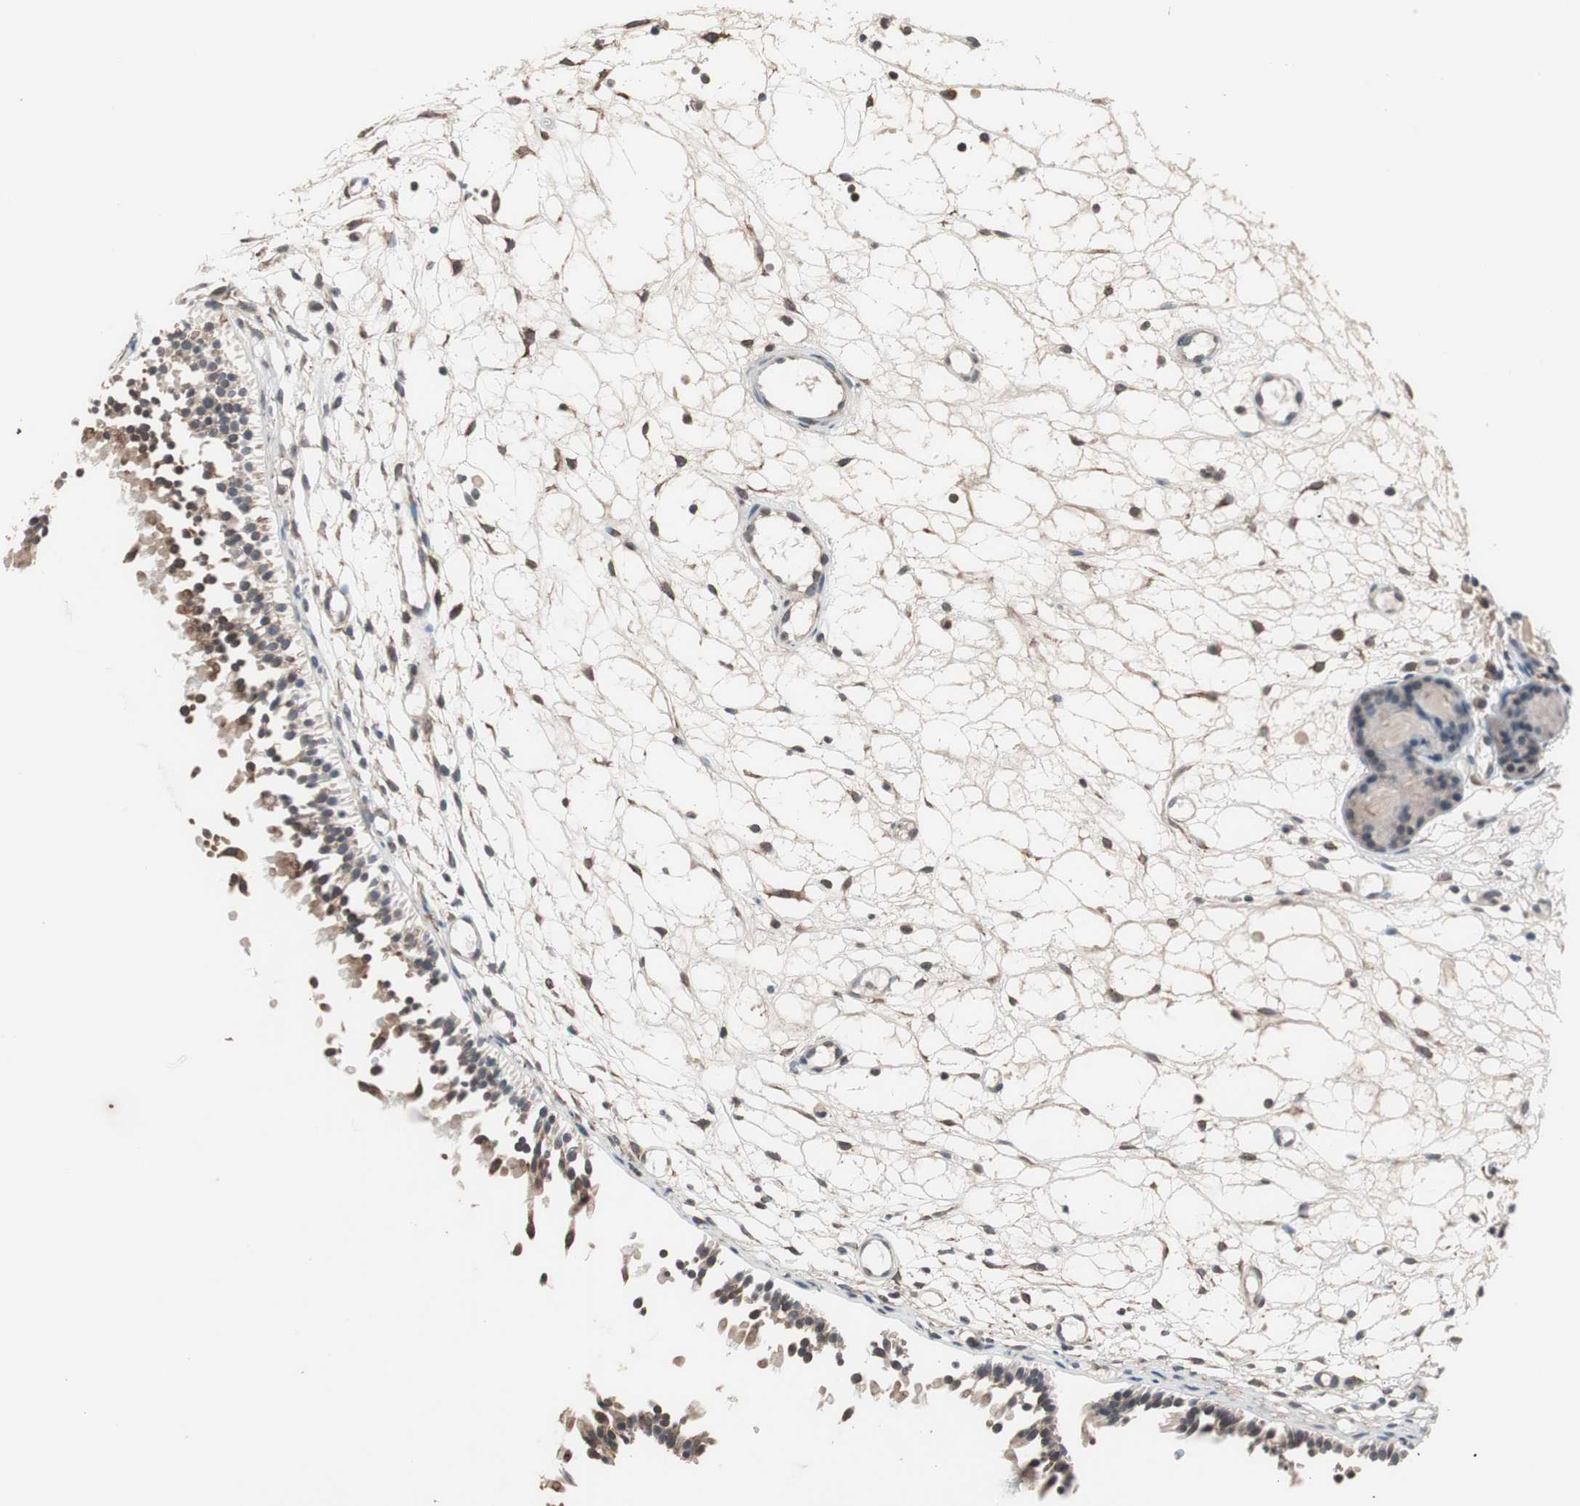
{"staining": {"intensity": "weak", "quantity": "25%-75%", "location": "cytoplasmic/membranous,nuclear"}, "tissue": "nasopharynx", "cell_type": "Respiratory epithelial cells", "image_type": "normal", "snomed": [{"axis": "morphology", "description": "Normal tissue, NOS"}, {"axis": "topography", "description": "Nasopharynx"}], "caption": "The immunohistochemical stain shows weak cytoplasmic/membranous,nuclear positivity in respiratory epithelial cells of benign nasopharynx.", "gene": "IRS1", "patient": {"sex": "female", "age": 54}}